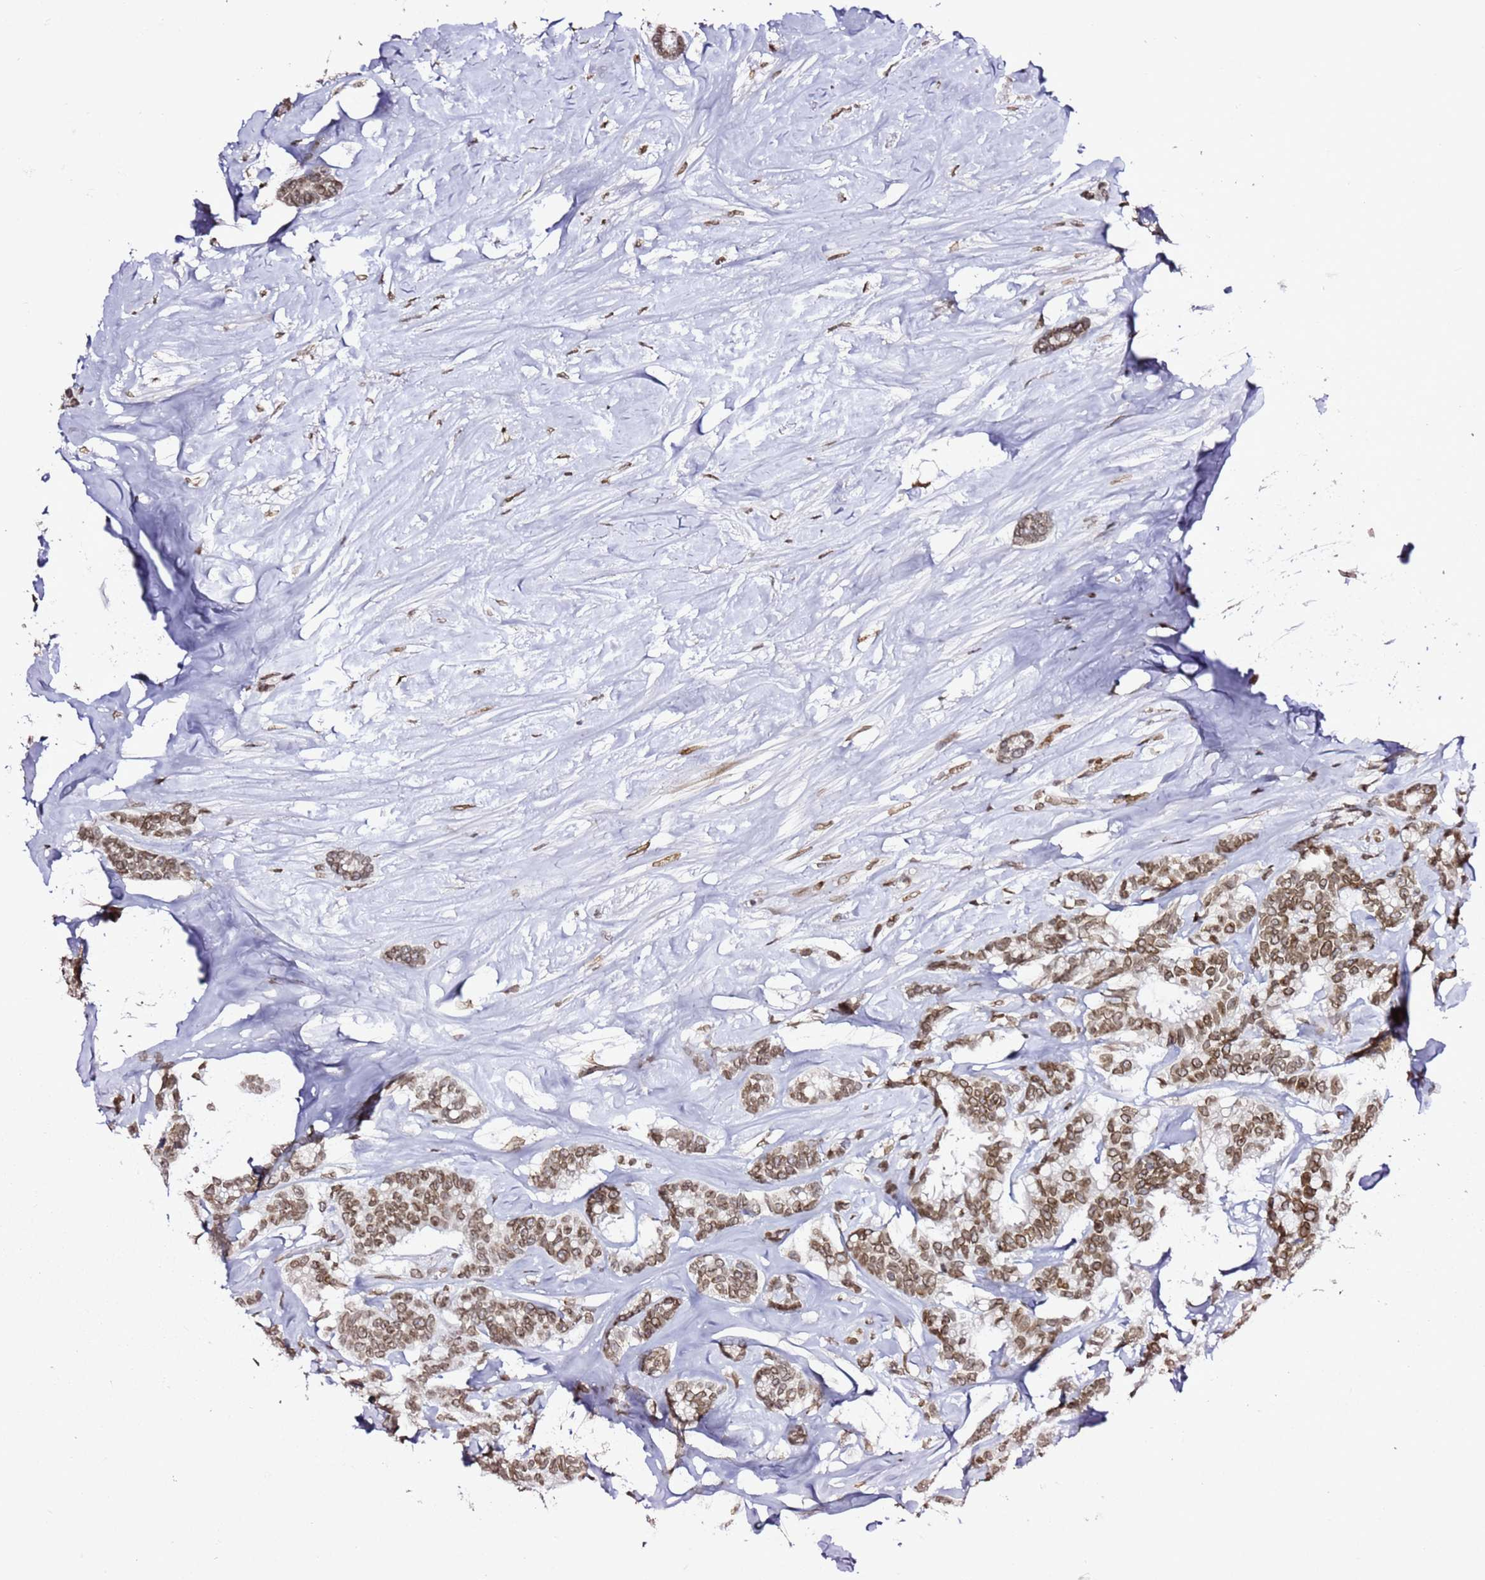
{"staining": {"intensity": "moderate", "quantity": ">75%", "location": "nuclear"}, "tissue": "breast cancer", "cell_type": "Tumor cells", "image_type": "cancer", "snomed": [{"axis": "morphology", "description": "Duct carcinoma"}, {"axis": "topography", "description": "Breast"}], "caption": "The image demonstrates staining of breast cancer, revealing moderate nuclear protein expression (brown color) within tumor cells.", "gene": "POU6F1", "patient": {"sex": "female", "age": 87}}